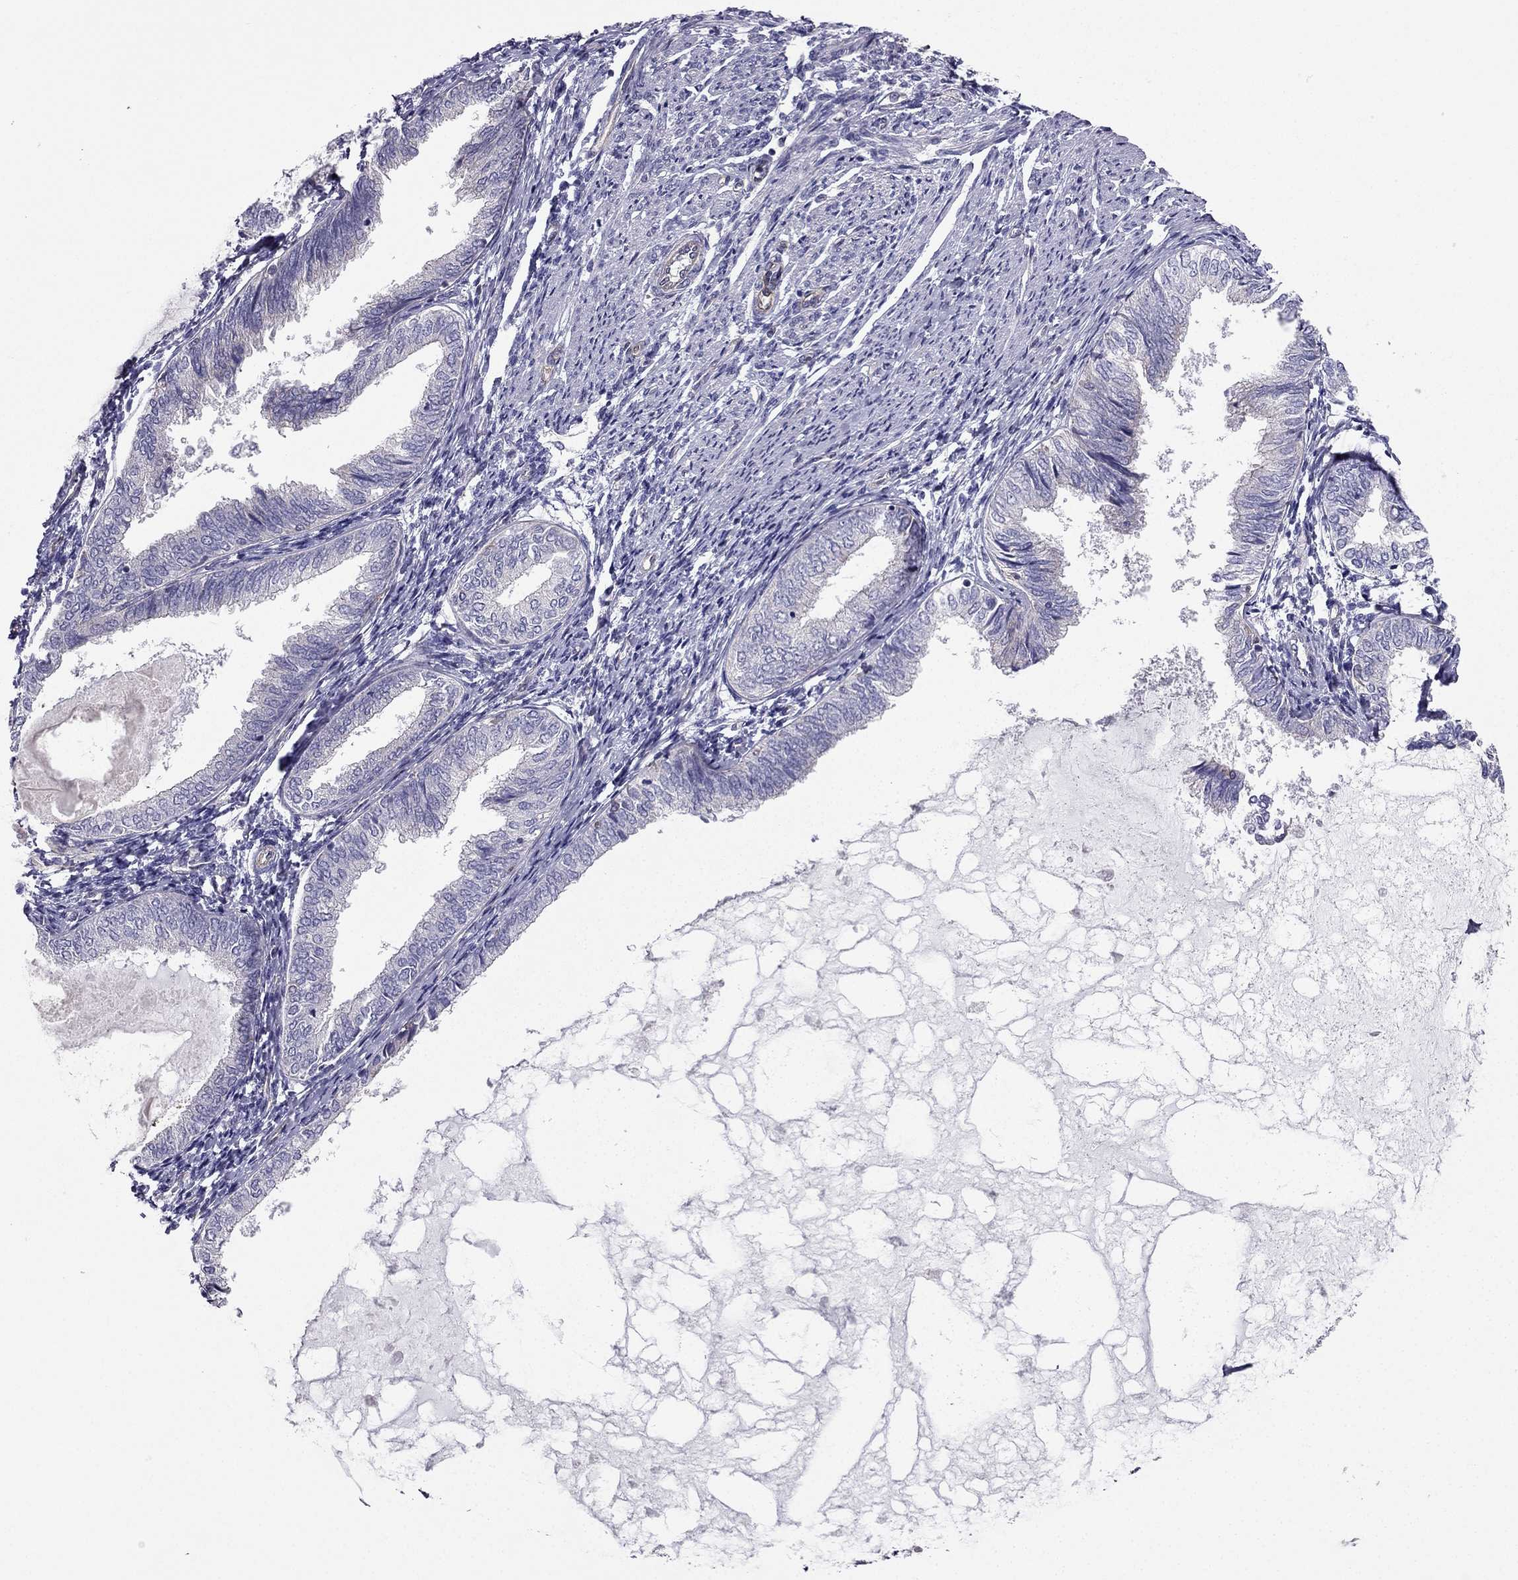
{"staining": {"intensity": "moderate", "quantity": "<25%", "location": "cytoplasmic/membranous"}, "tissue": "endometrial cancer", "cell_type": "Tumor cells", "image_type": "cancer", "snomed": [{"axis": "morphology", "description": "Adenocarcinoma, NOS"}, {"axis": "topography", "description": "Endometrium"}], "caption": "Endometrial adenocarcinoma tissue shows moderate cytoplasmic/membranous expression in approximately <25% of tumor cells, visualized by immunohistochemistry.", "gene": "ENOX1", "patient": {"sex": "female", "age": 68}}